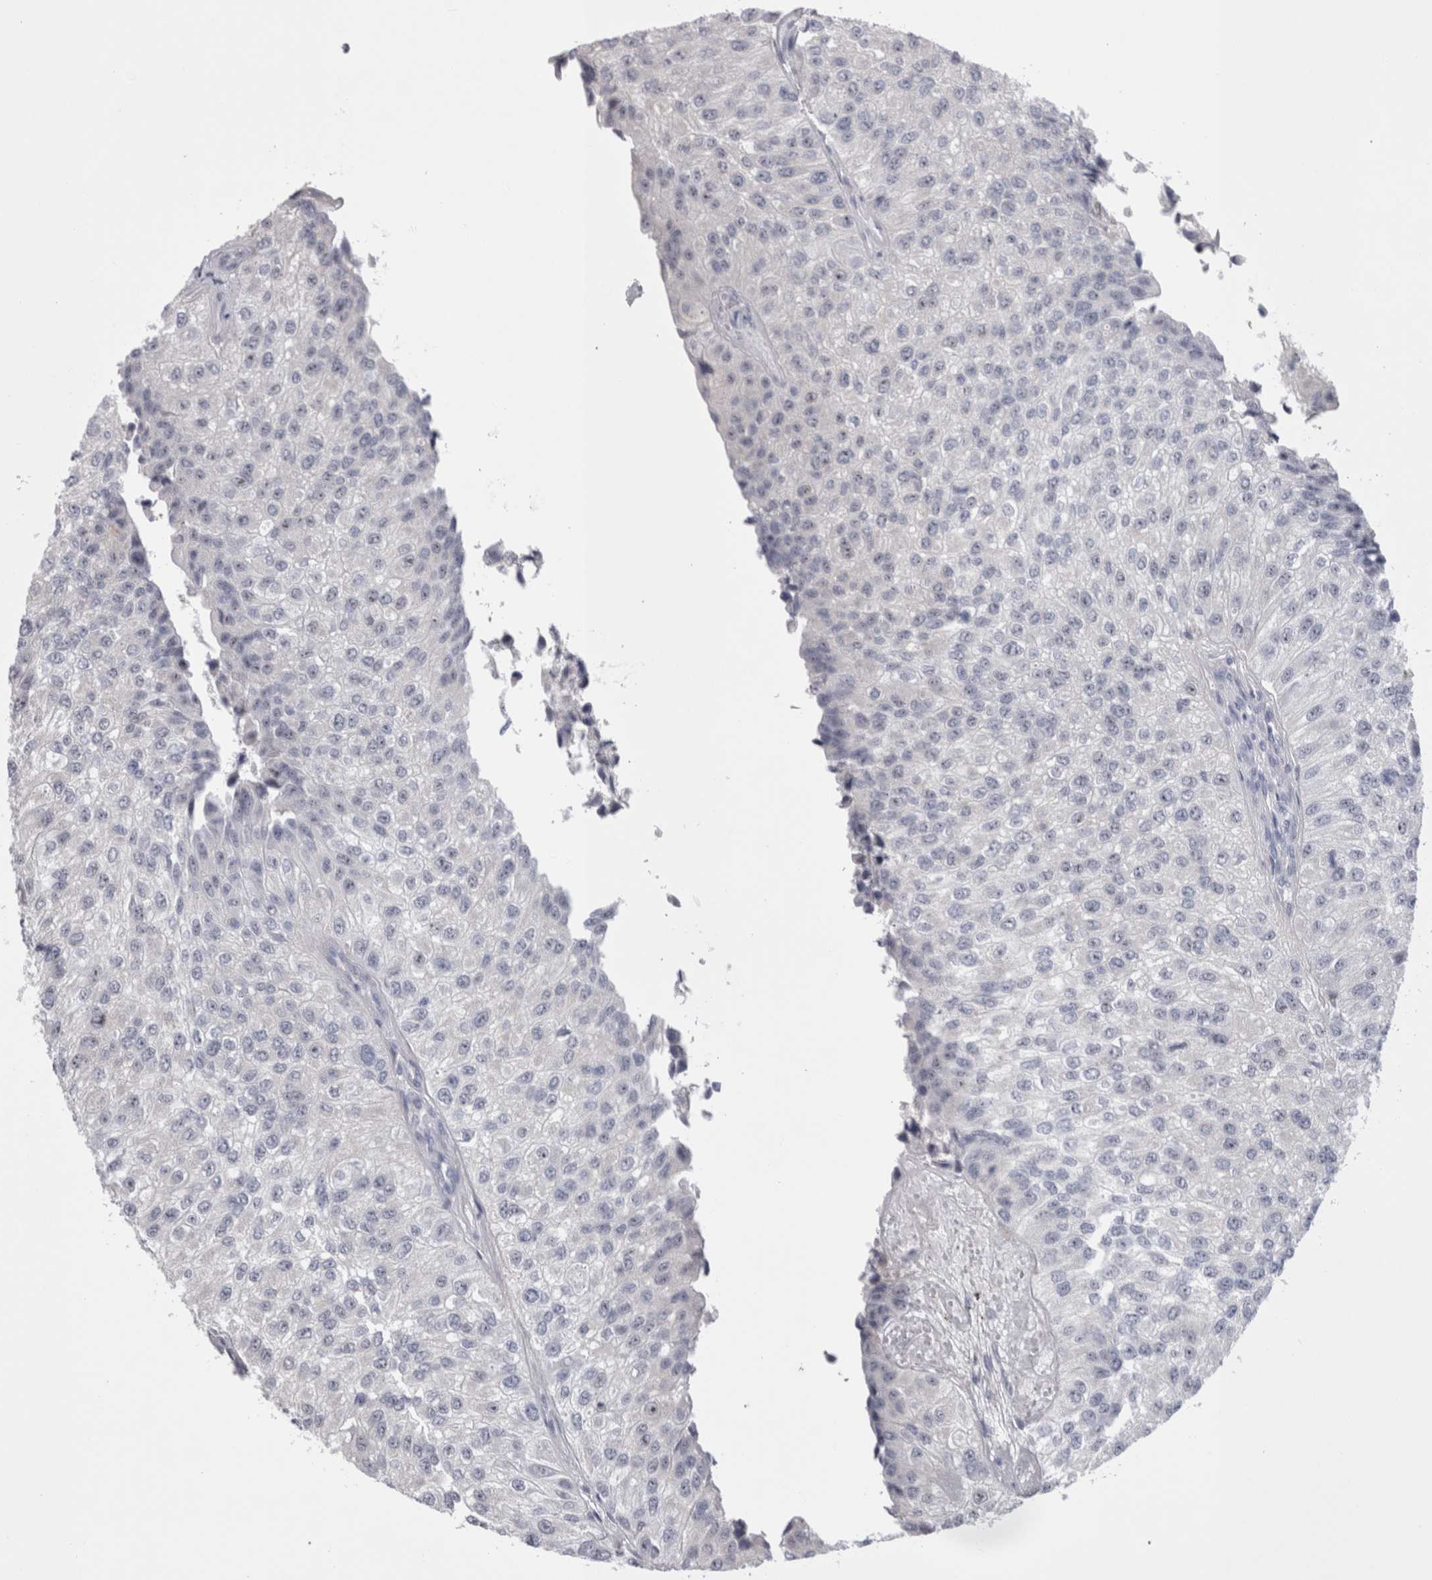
{"staining": {"intensity": "negative", "quantity": "none", "location": "none"}, "tissue": "urothelial cancer", "cell_type": "Tumor cells", "image_type": "cancer", "snomed": [{"axis": "morphology", "description": "Urothelial carcinoma, High grade"}, {"axis": "topography", "description": "Kidney"}, {"axis": "topography", "description": "Urinary bladder"}], "caption": "This image is of urothelial cancer stained with IHC to label a protein in brown with the nuclei are counter-stained blue. There is no expression in tumor cells. (DAB immunohistochemistry with hematoxylin counter stain).", "gene": "PWP2", "patient": {"sex": "male", "age": 77}}